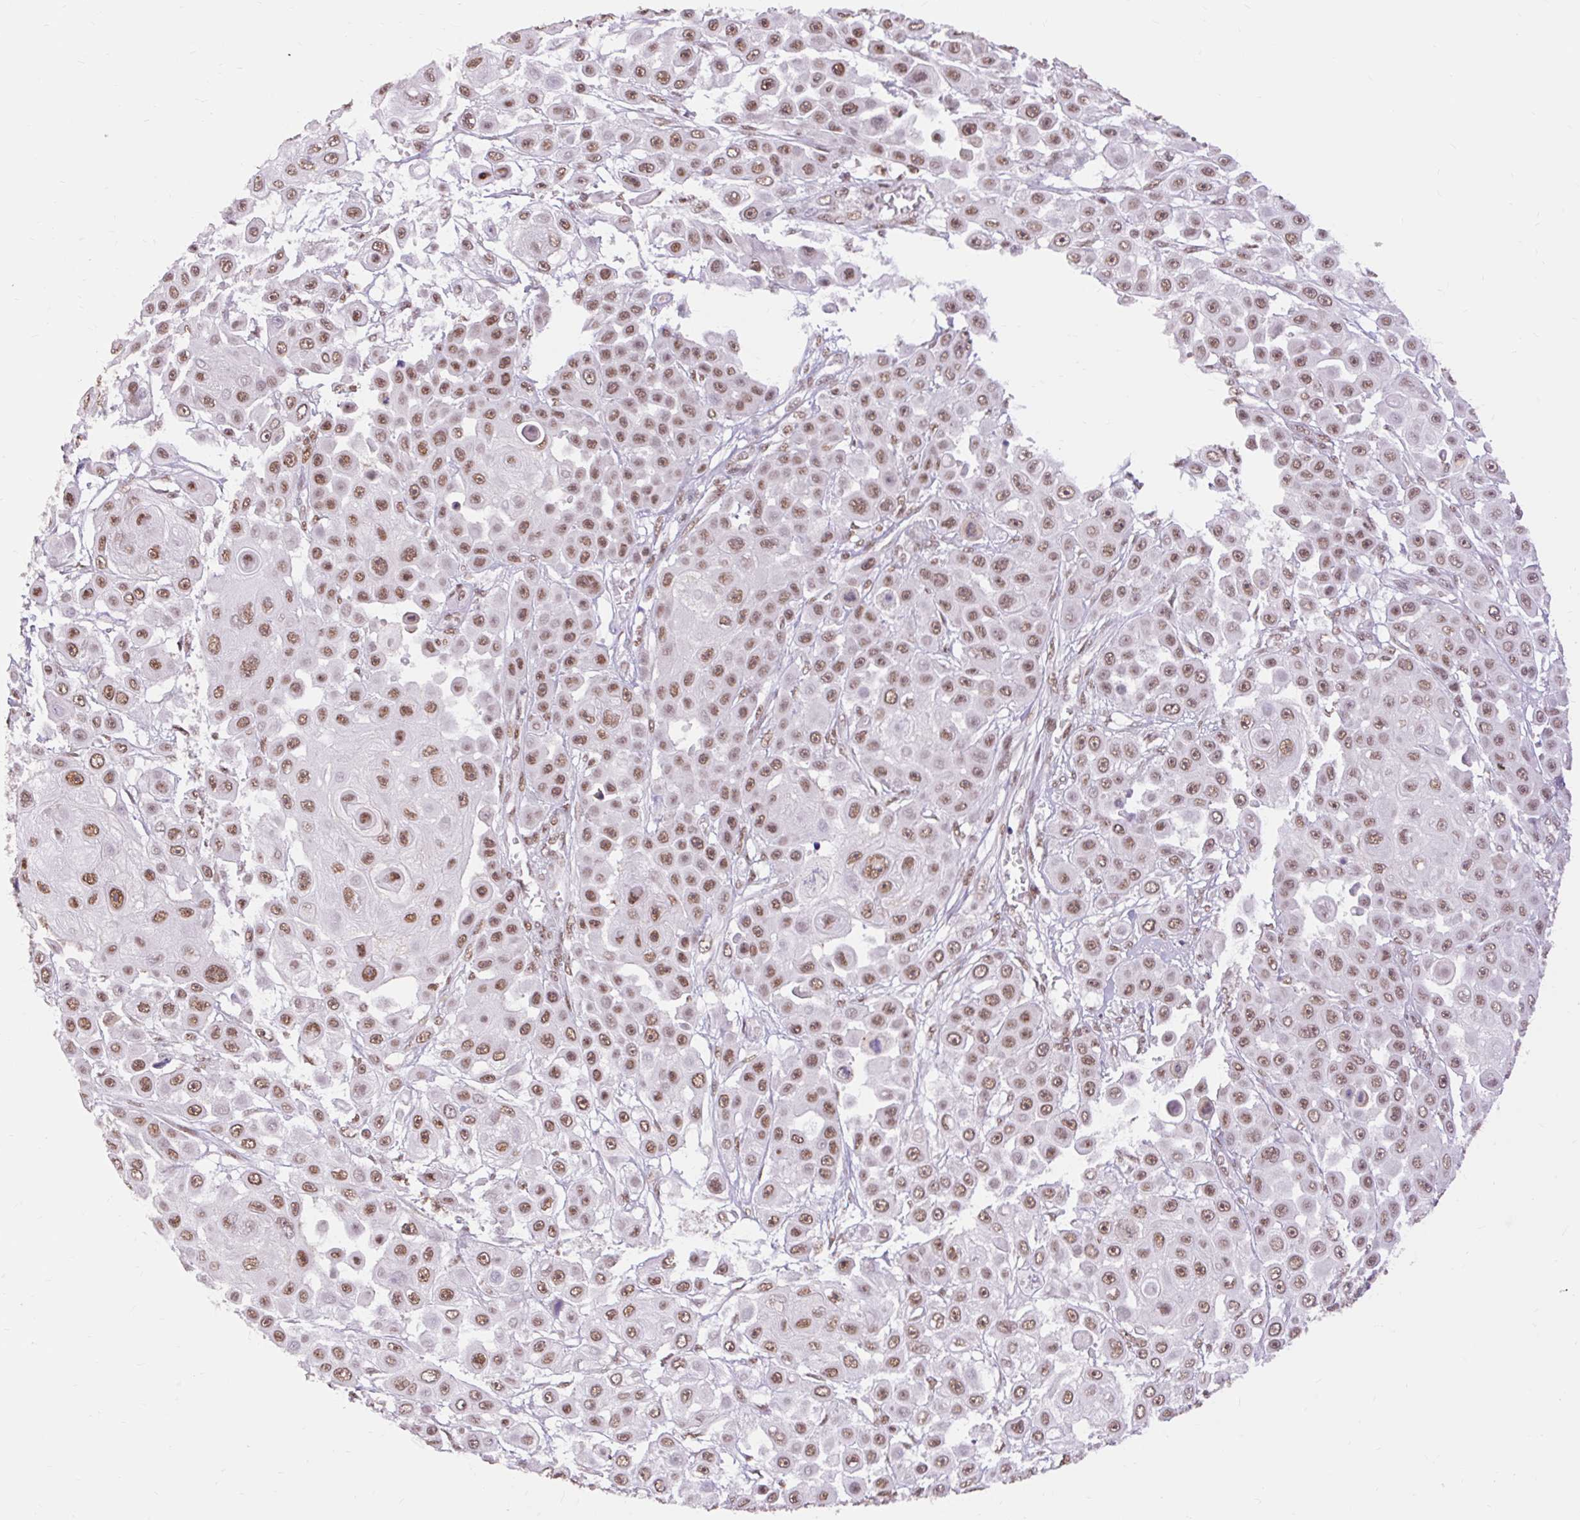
{"staining": {"intensity": "moderate", "quantity": ">75%", "location": "nuclear"}, "tissue": "skin cancer", "cell_type": "Tumor cells", "image_type": "cancer", "snomed": [{"axis": "morphology", "description": "Squamous cell carcinoma, NOS"}, {"axis": "topography", "description": "Skin"}], "caption": "DAB immunohistochemical staining of skin cancer shows moderate nuclear protein staining in approximately >75% of tumor cells.", "gene": "NPIPB12", "patient": {"sex": "male", "age": 67}}